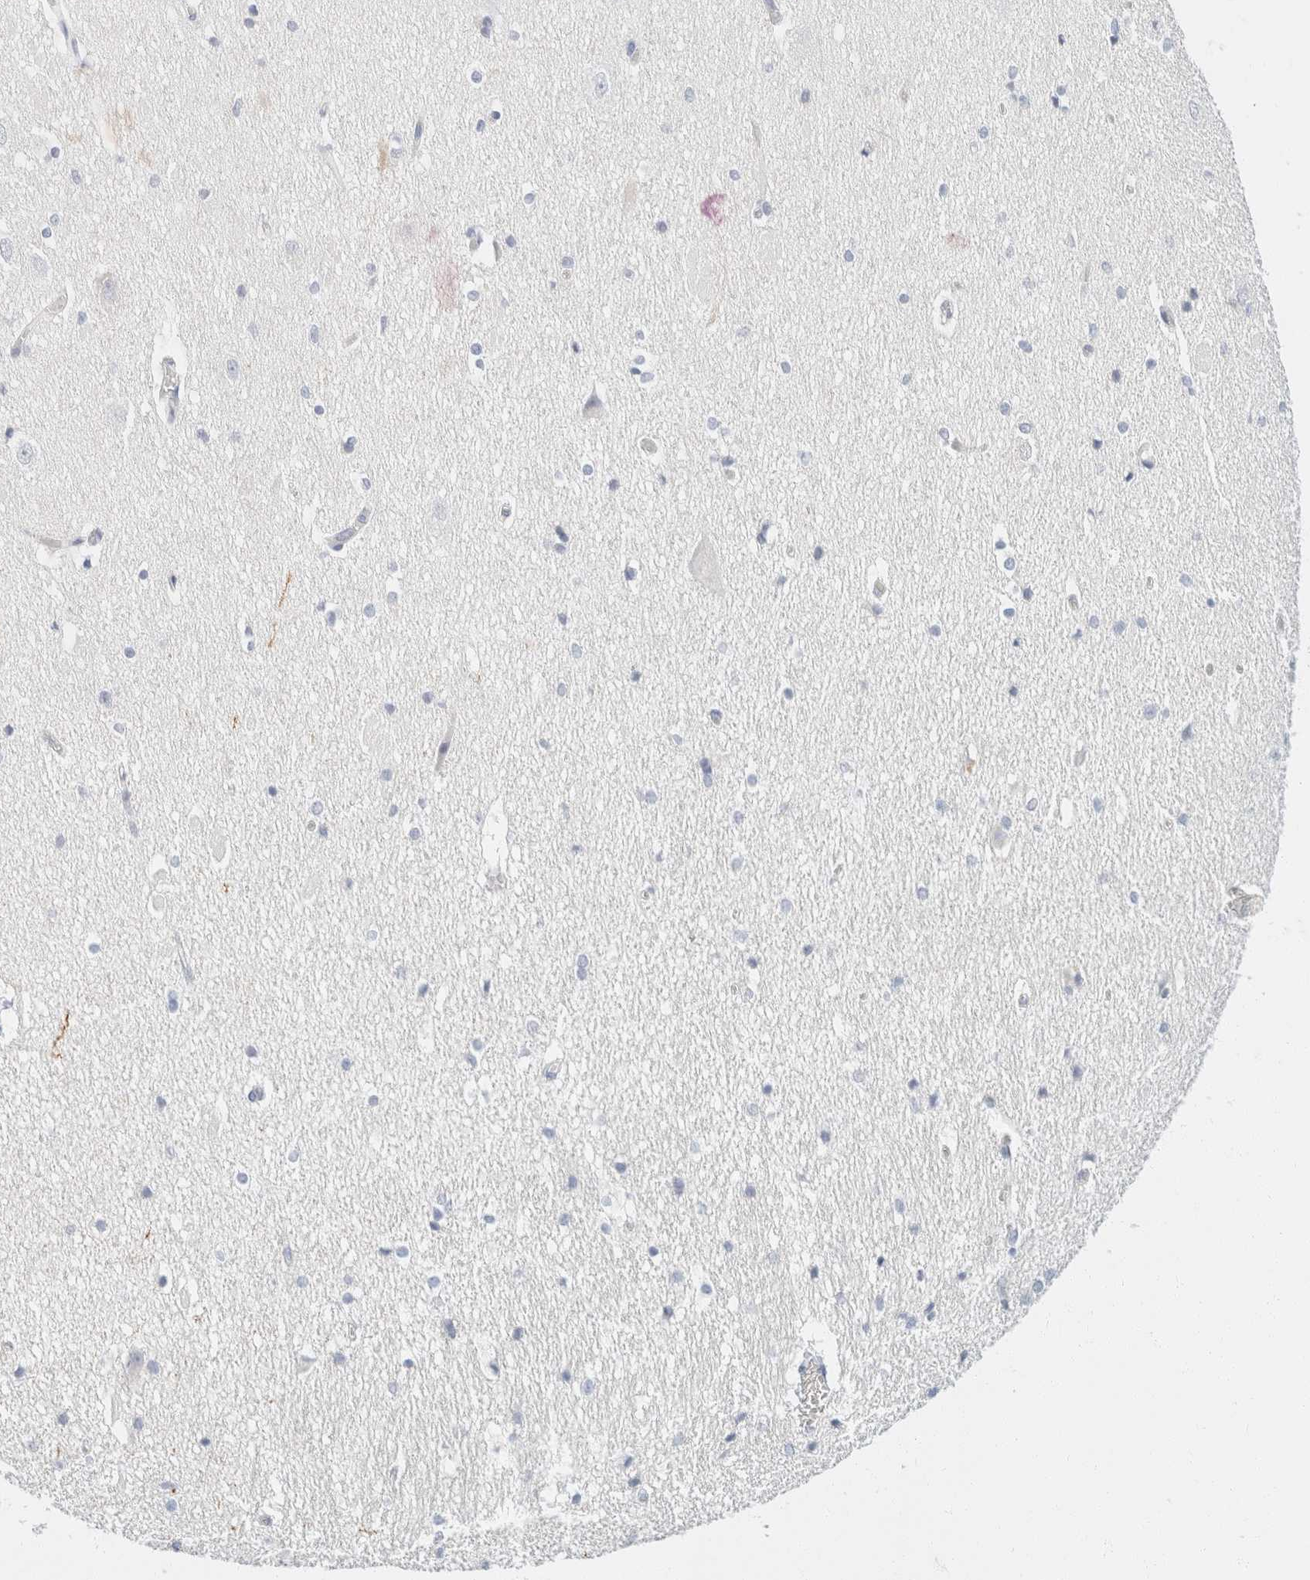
{"staining": {"intensity": "negative", "quantity": "none", "location": "none"}, "tissue": "hippocampus", "cell_type": "Glial cells", "image_type": "normal", "snomed": [{"axis": "morphology", "description": "Normal tissue, NOS"}, {"axis": "topography", "description": "Hippocampus"}], "caption": "The image demonstrates no staining of glial cells in benign hippocampus.", "gene": "KRT20", "patient": {"sex": "female", "age": 19}}